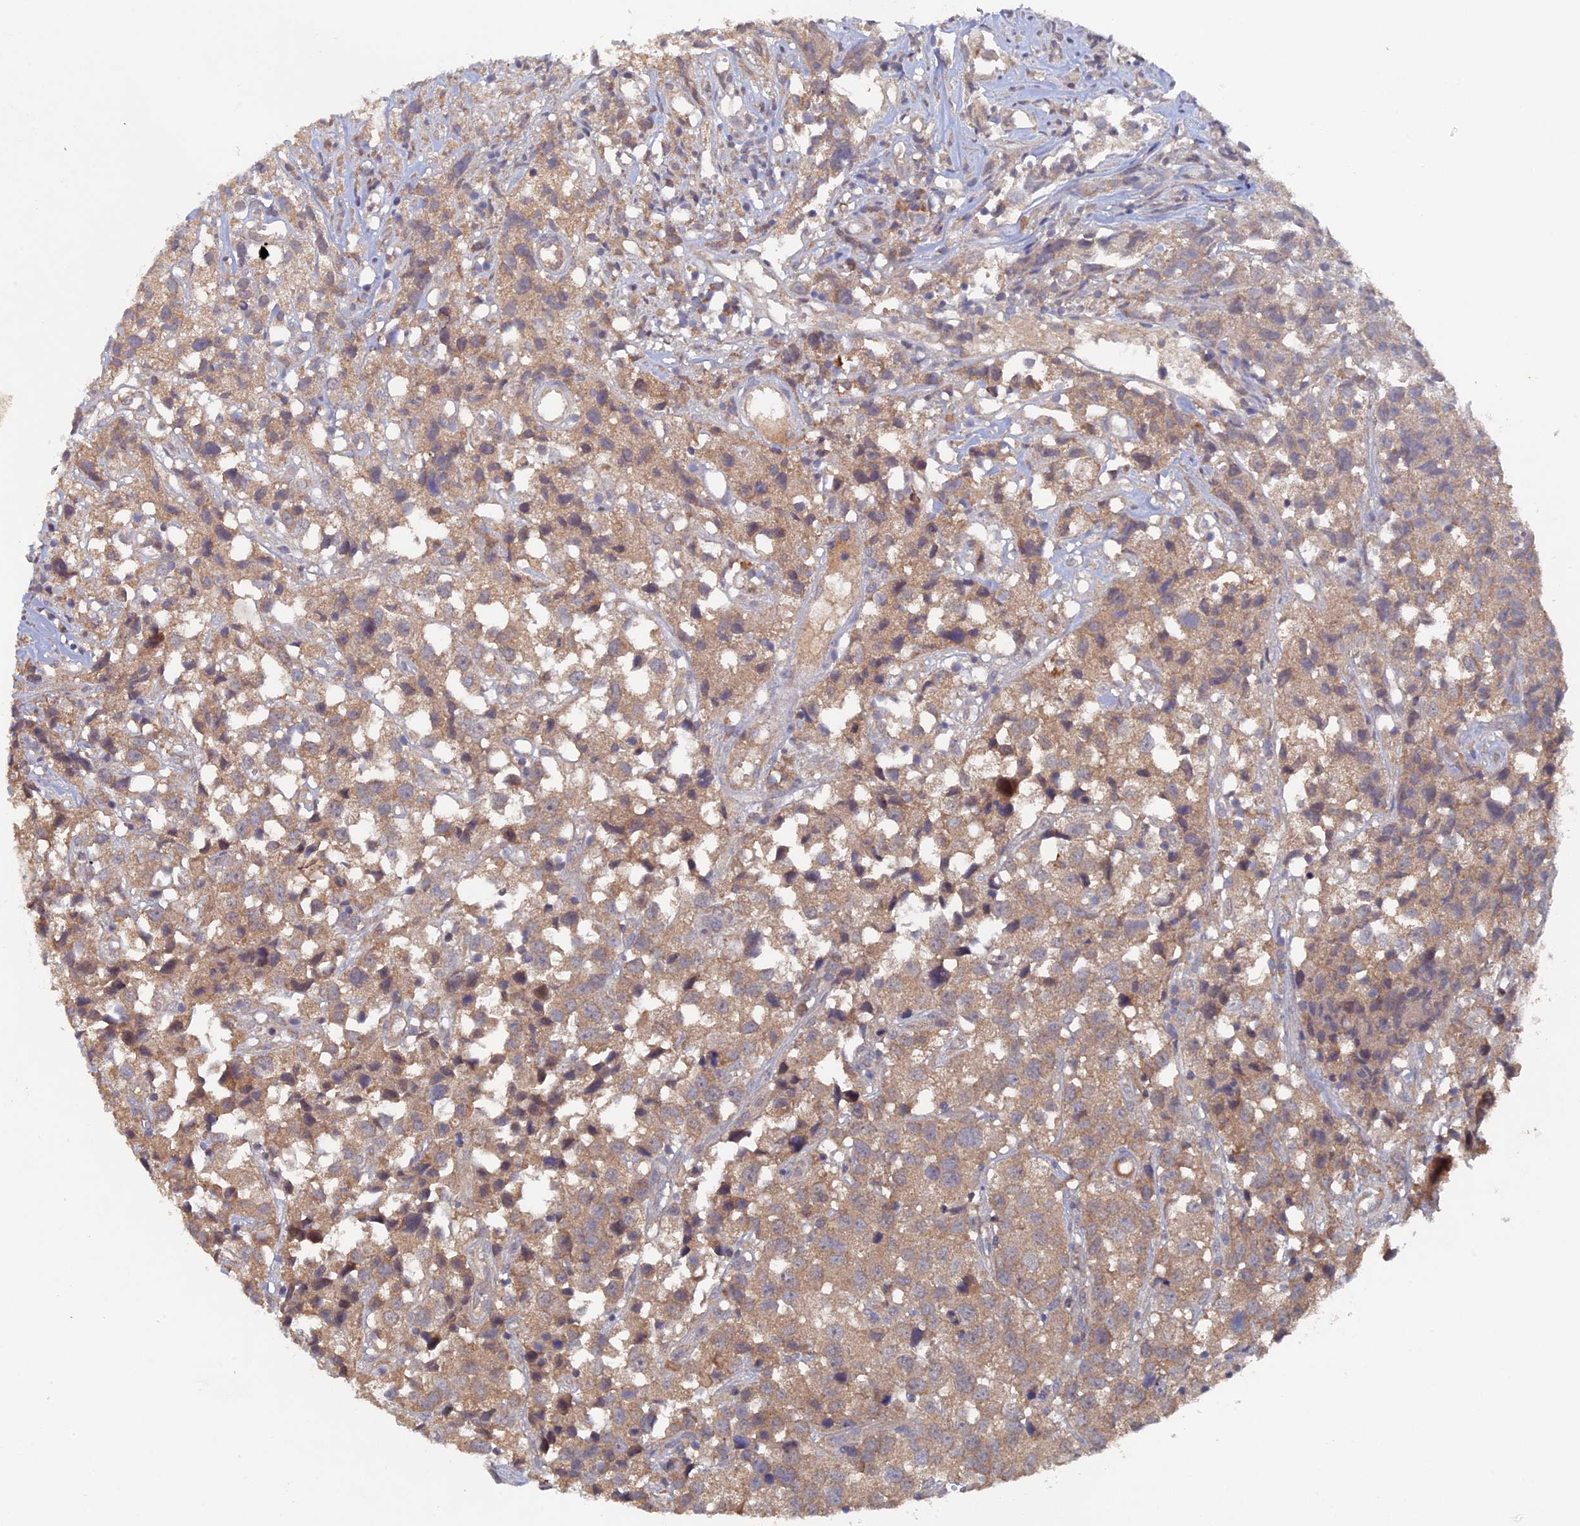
{"staining": {"intensity": "weak", "quantity": ">75%", "location": "cytoplasmic/membranous"}, "tissue": "urothelial cancer", "cell_type": "Tumor cells", "image_type": "cancer", "snomed": [{"axis": "morphology", "description": "Urothelial carcinoma, High grade"}, {"axis": "topography", "description": "Urinary bladder"}], "caption": "This histopathology image shows urothelial carcinoma (high-grade) stained with immunohistochemistry (IHC) to label a protein in brown. The cytoplasmic/membranous of tumor cells show weak positivity for the protein. Nuclei are counter-stained blue.", "gene": "RAB15", "patient": {"sex": "female", "age": 75}}